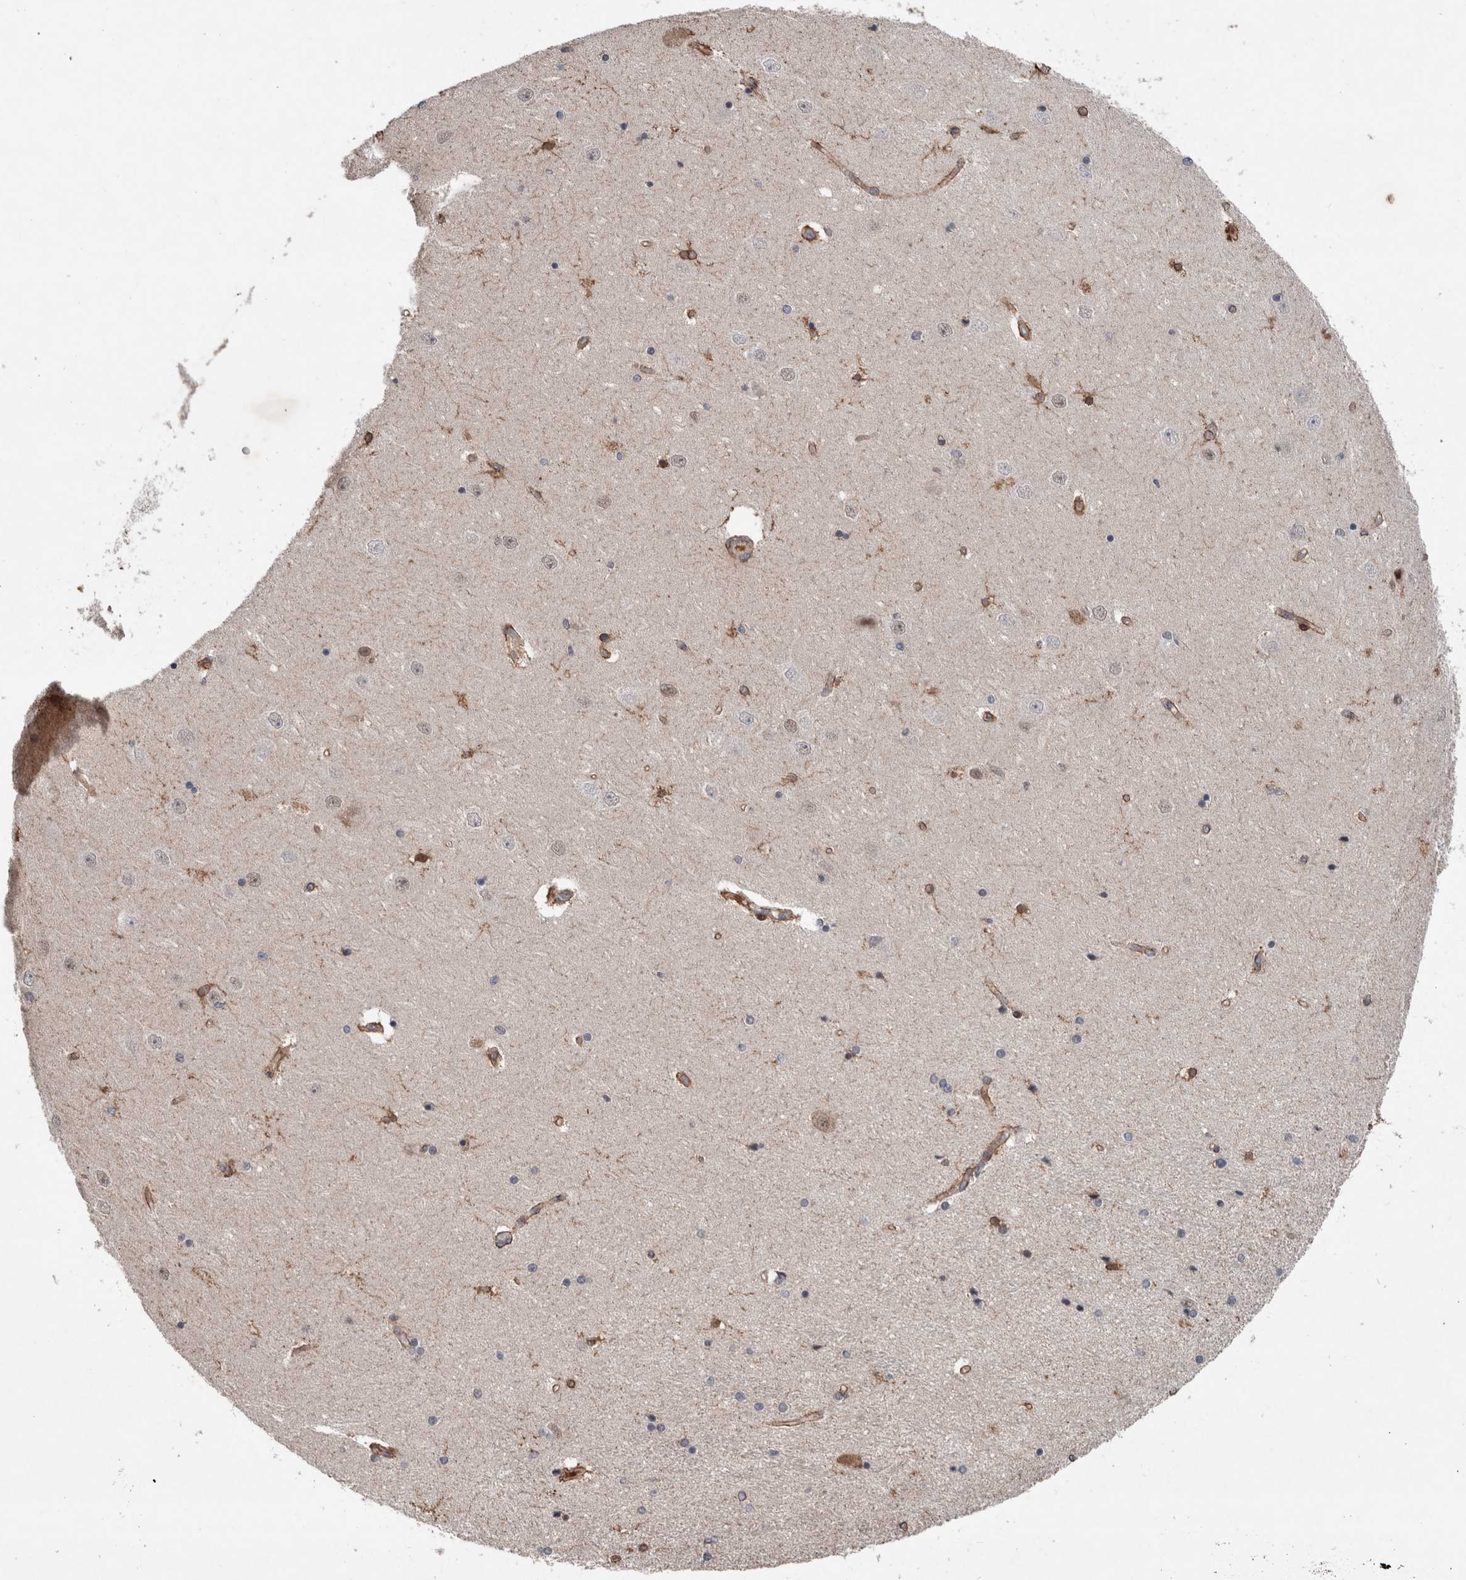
{"staining": {"intensity": "moderate", "quantity": "25%-75%", "location": "cytoplasmic/membranous"}, "tissue": "hippocampus", "cell_type": "Glial cells", "image_type": "normal", "snomed": [{"axis": "morphology", "description": "Normal tissue, NOS"}, {"axis": "topography", "description": "Hippocampus"}], "caption": "Immunohistochemistry (IHC) image of unremarkable hippocampus stained for a protein (brown), which demonstrates medium levels of moderate cytoplasmic/membranous expression in approximately 25%-75% of glial cells.", "gene": "GIMAP6", "patient": {"sex": "female", "age": 54}}